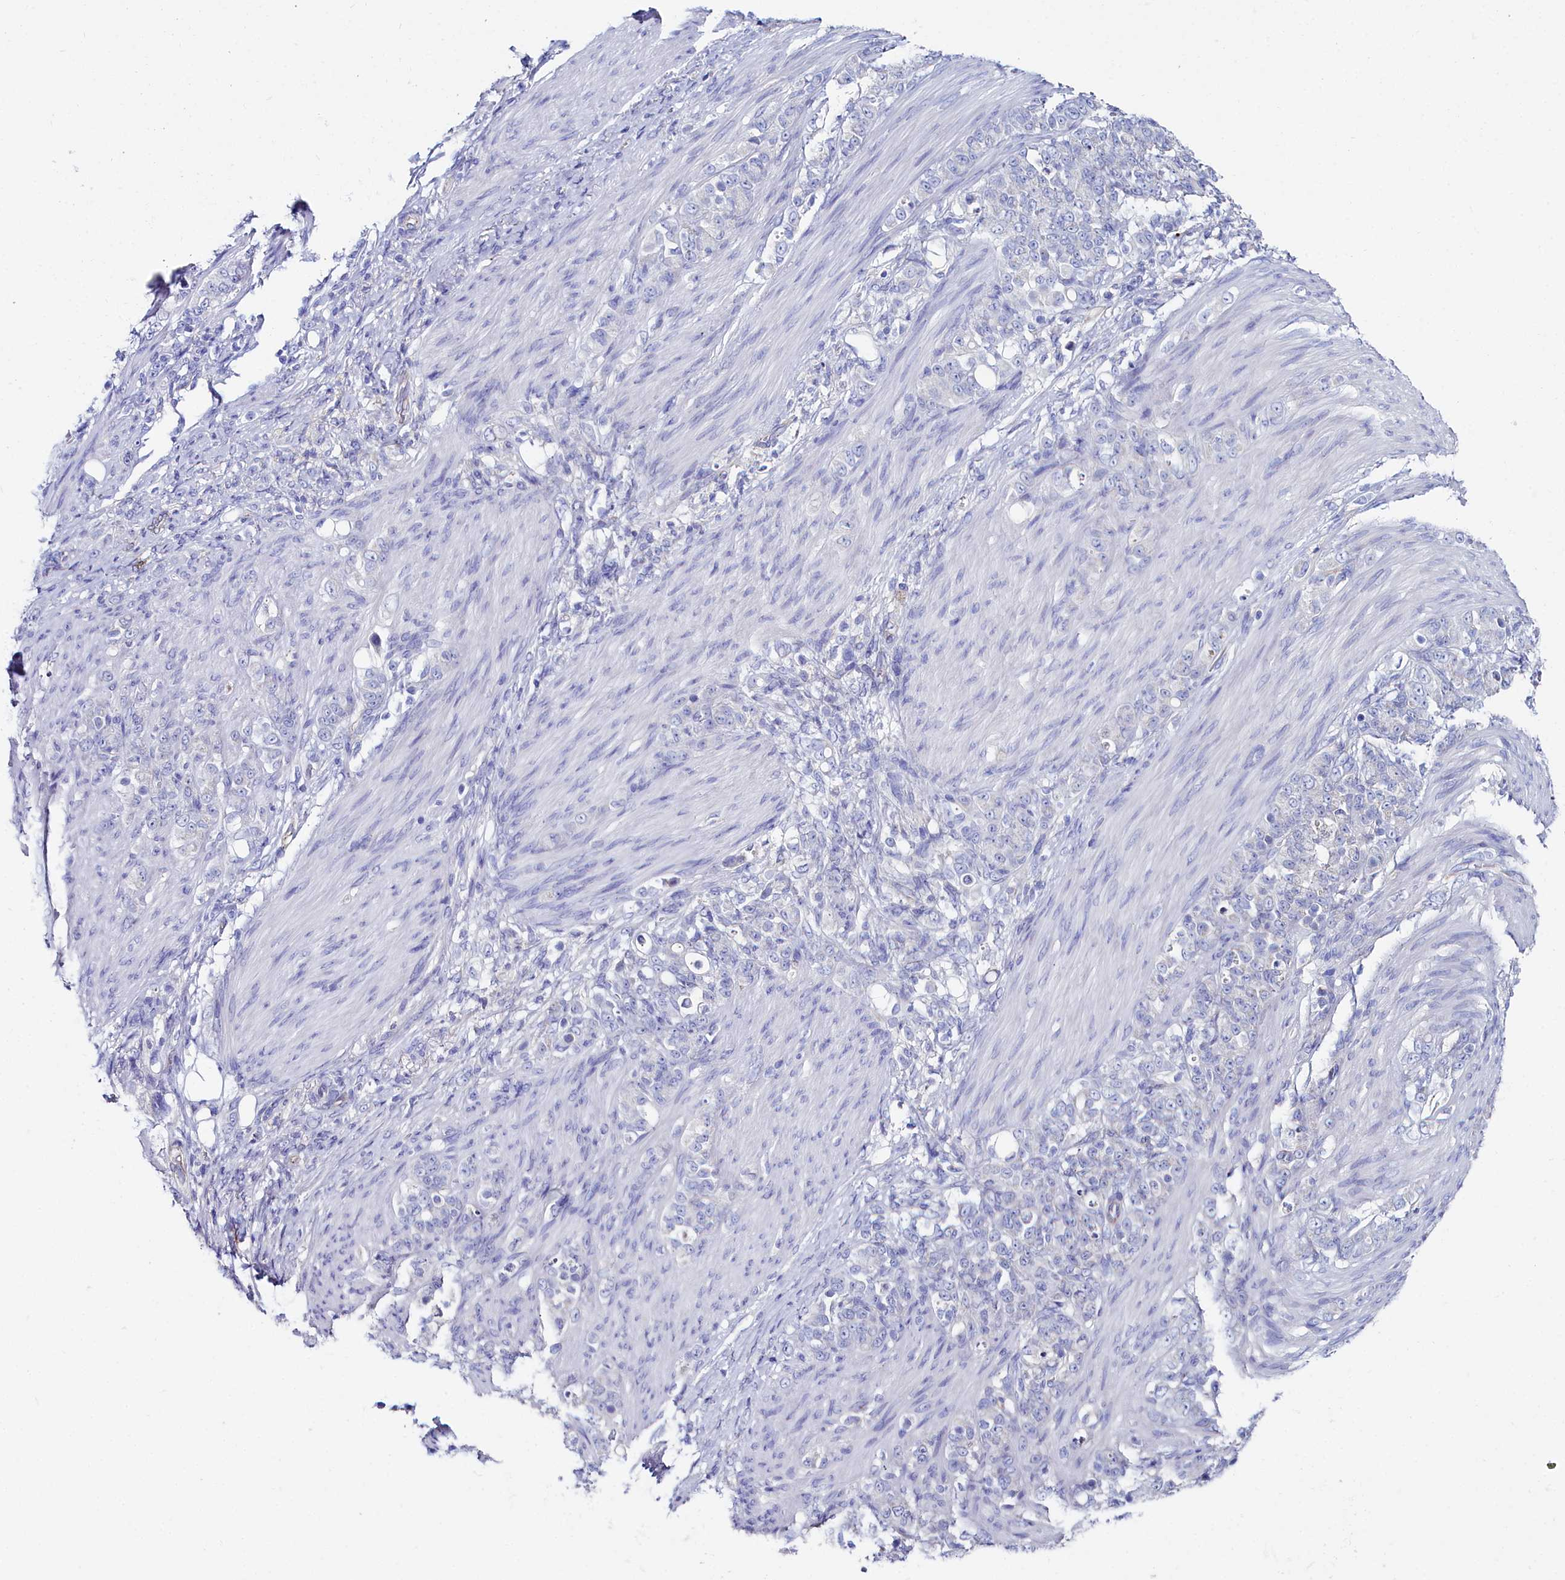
{"staining": {"intensity": "negative", "quantity": "none", "location": "none"}, "tissue": "stomach cancer", "cell_type": "Tumor cells", "image_type": "cancer", "snomed": [{"axis": "morphology", "description": "Adenocarcinoma, NOS"}, {"axis": "topography", "description": "Stomach"}], "caption": "Immunohistochemistry image of neoplastic tissue: stomach adenocarcinoma stained with DAB exhibits no significant protein expression in tumor cells.", "gene": "SLC49A3", "patient": {"sex": "female", "age": 79}}